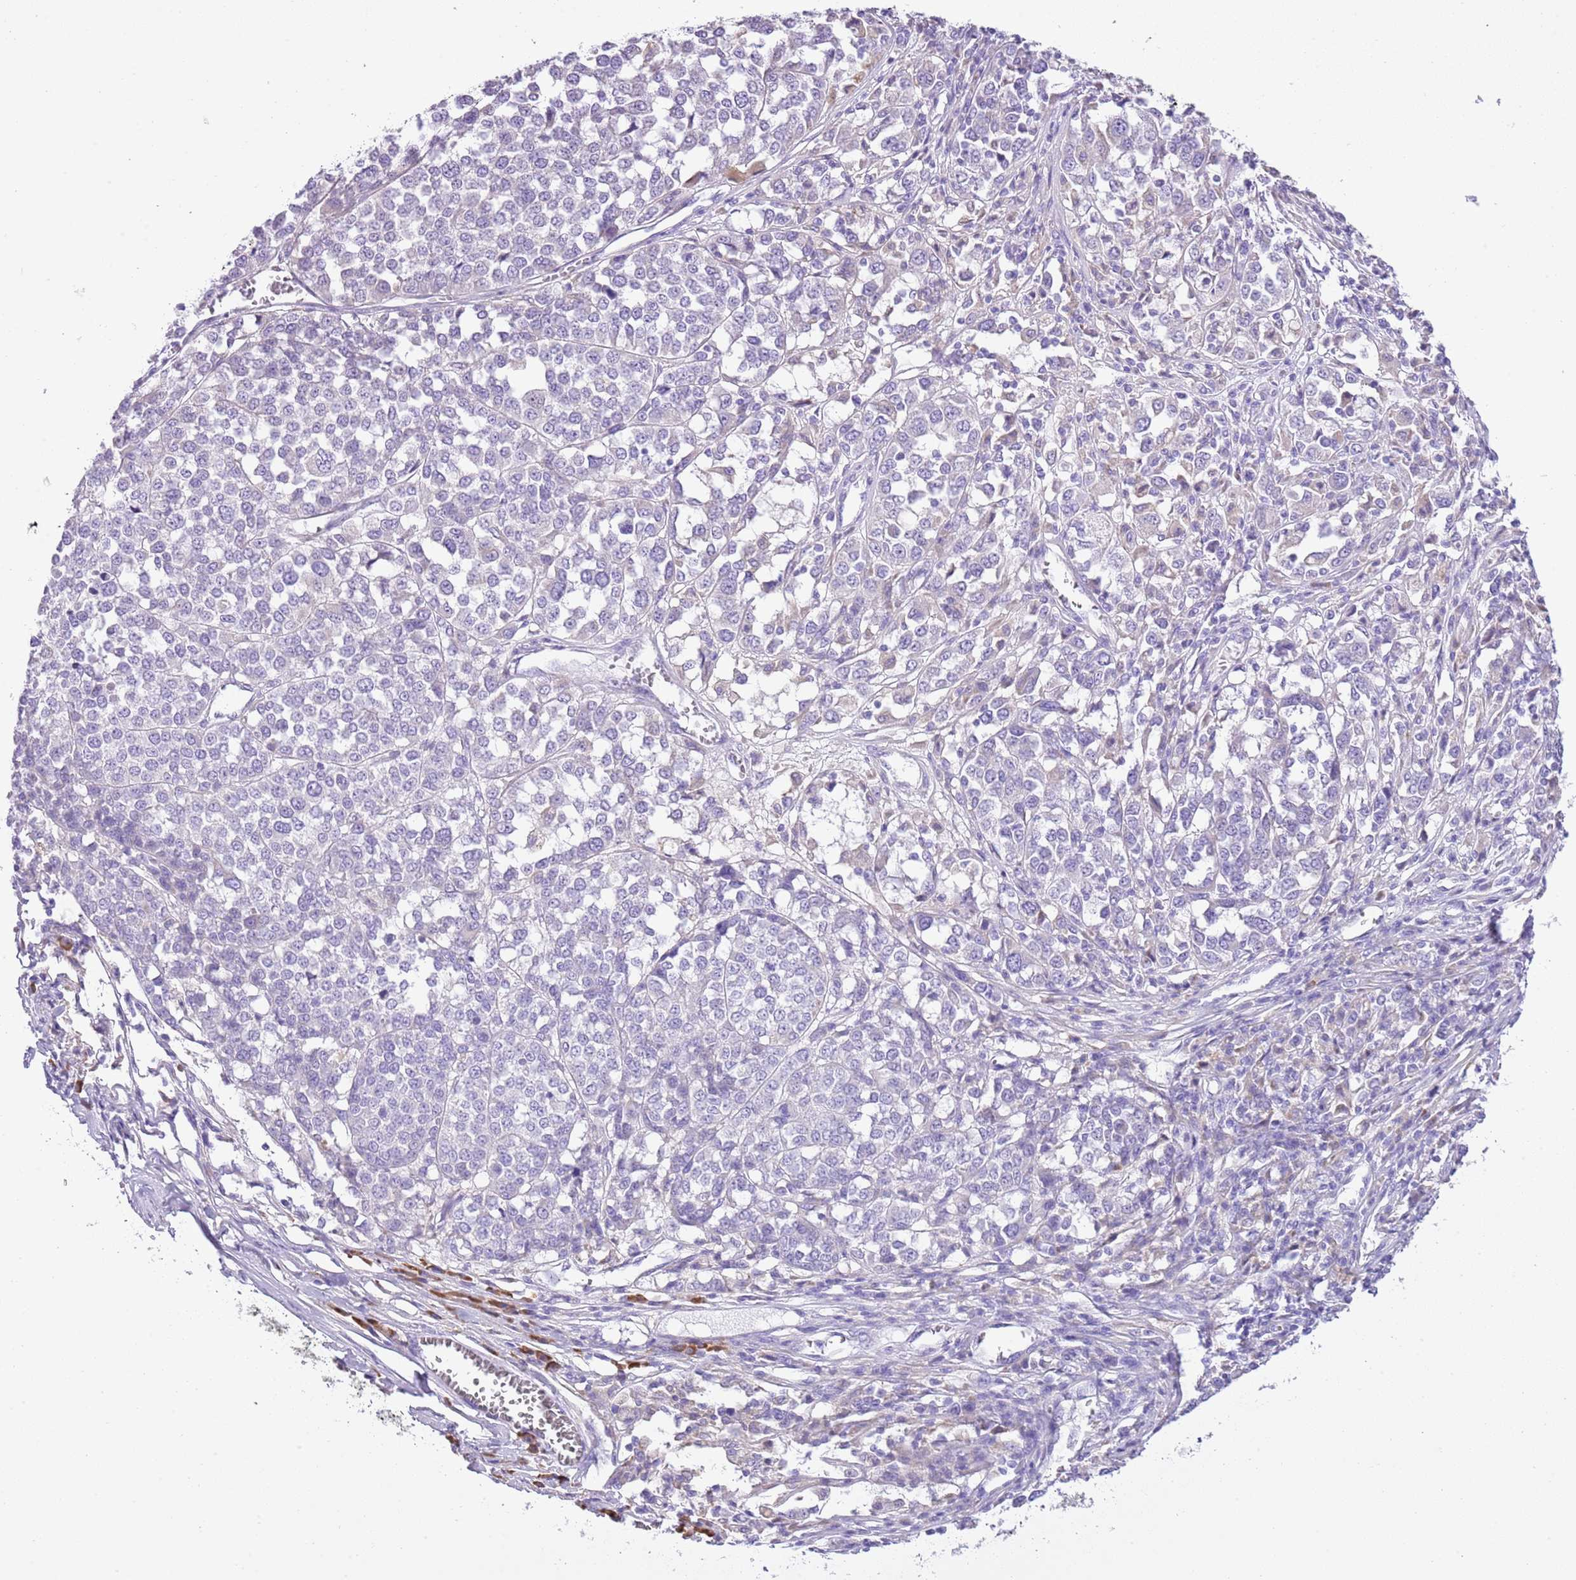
{"staining": {"intensity": "negative", "quantity": "none", "location": "none"}, "tissue": "melanoma", "cell_type": "Tumor cells", "image_type": "cancer", "snomed": [{"axis": "morphology", "description": "Malignant melanoma, Metastatic site"}, {"axis": "topography", "description": "Lymph node"}], "caption": "This is an IHC image of malignant melanoma (metastatic site). There is no staining in tumor cells.", "gene": "AAR2", "patient": {"sex": "male", "age": 44}}